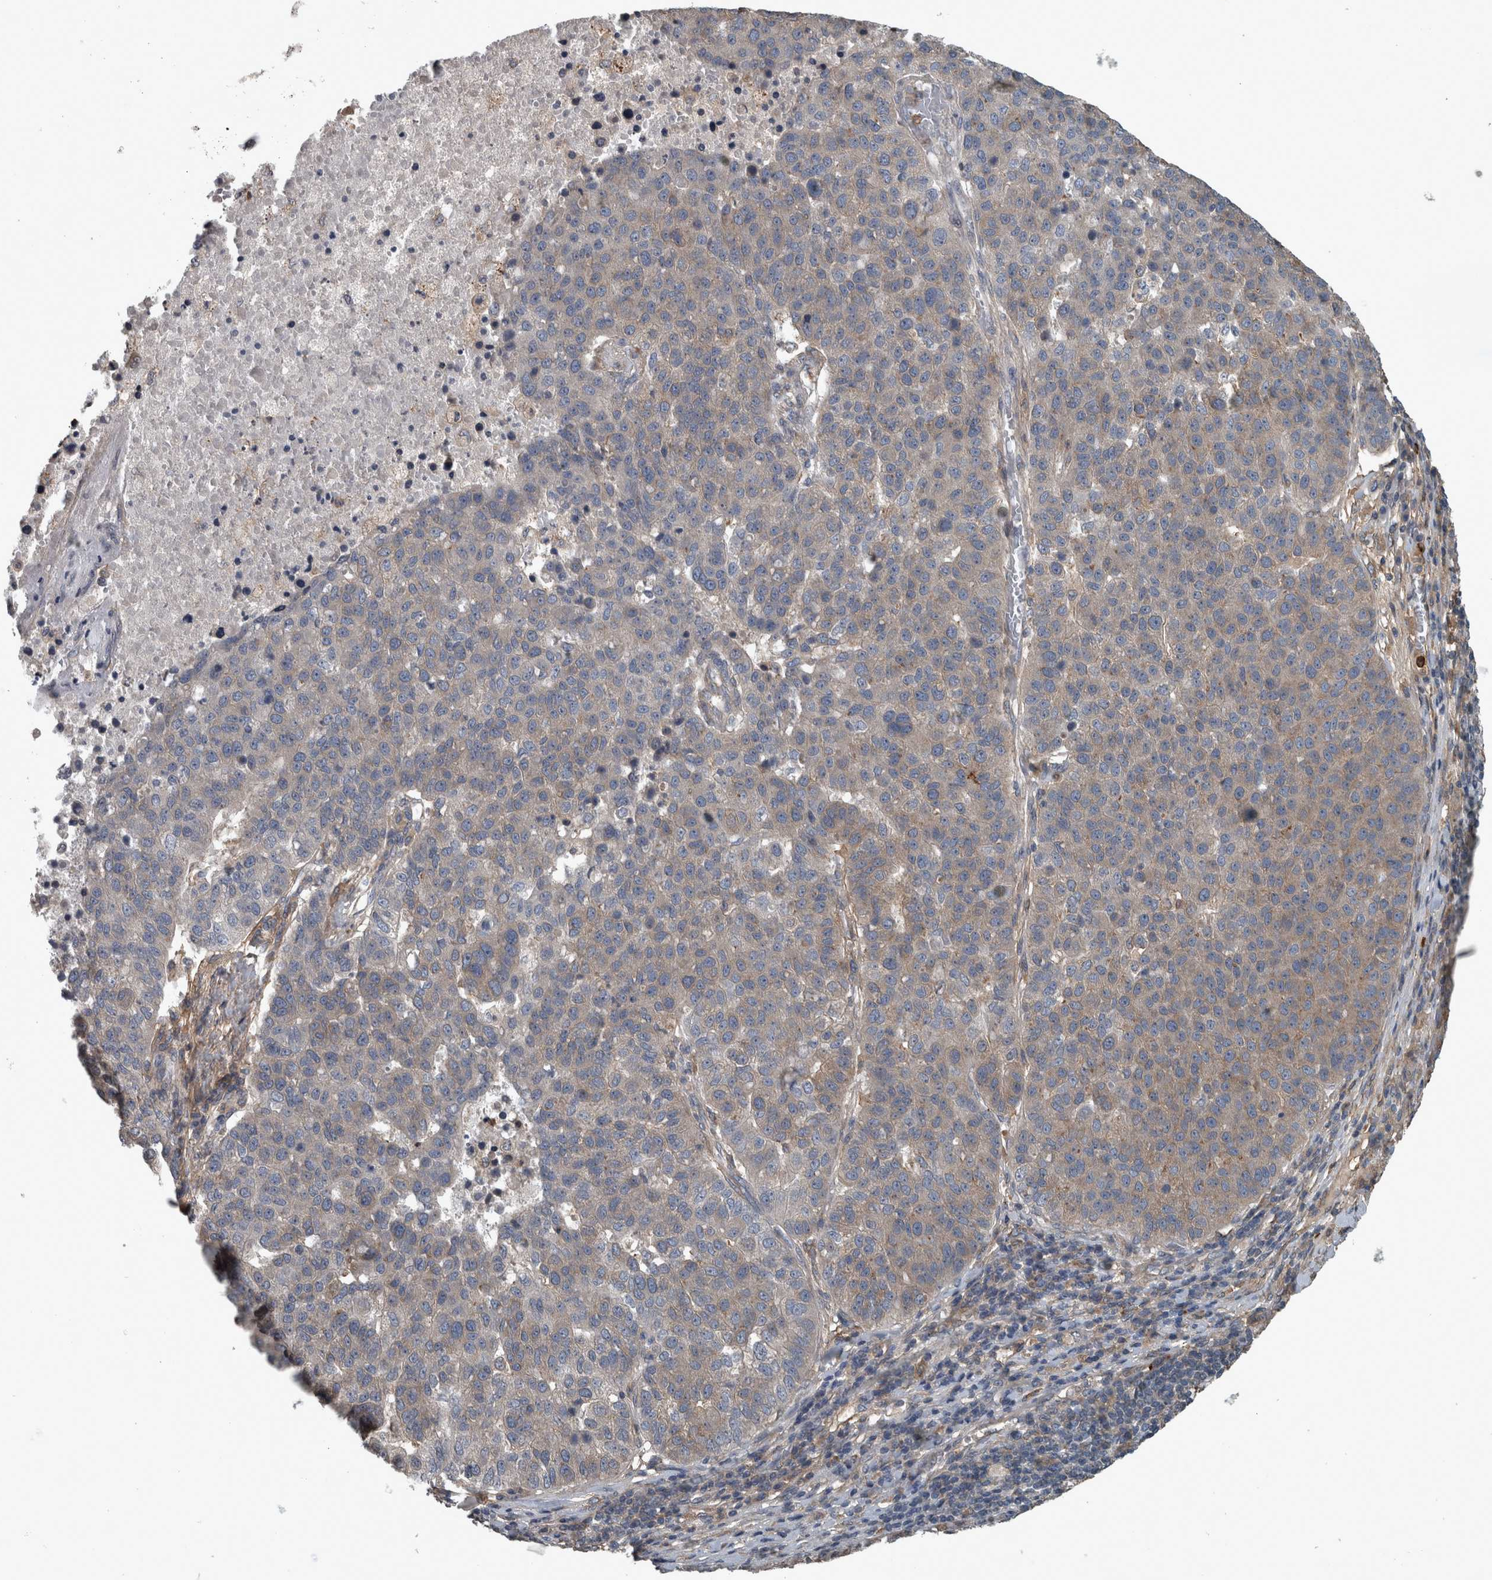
{"staining": {"intensity": "weak", "quantity": "<25%", "location": "cytoplasmic/membranous"}, "tissue": "pancreatic cancer", "cell_type": "Tumor cells", "image_type": "cancer", "snomed": [{"axis": "morphology", "description": "Adenocarcinoma, NOS"}, {"axis": "topography", "description": "Pancreas"}], "caption": "There is no significant positivity in tumor cells of pancreatic adenocarcinoma. (Brightfield microscopy of DAB (3,3'-diaminobenzidine) immunohistochemistry (IHC) at high magnification).", "gene": "EXOC8", "patient": {"sex": "female", "age": 61}}